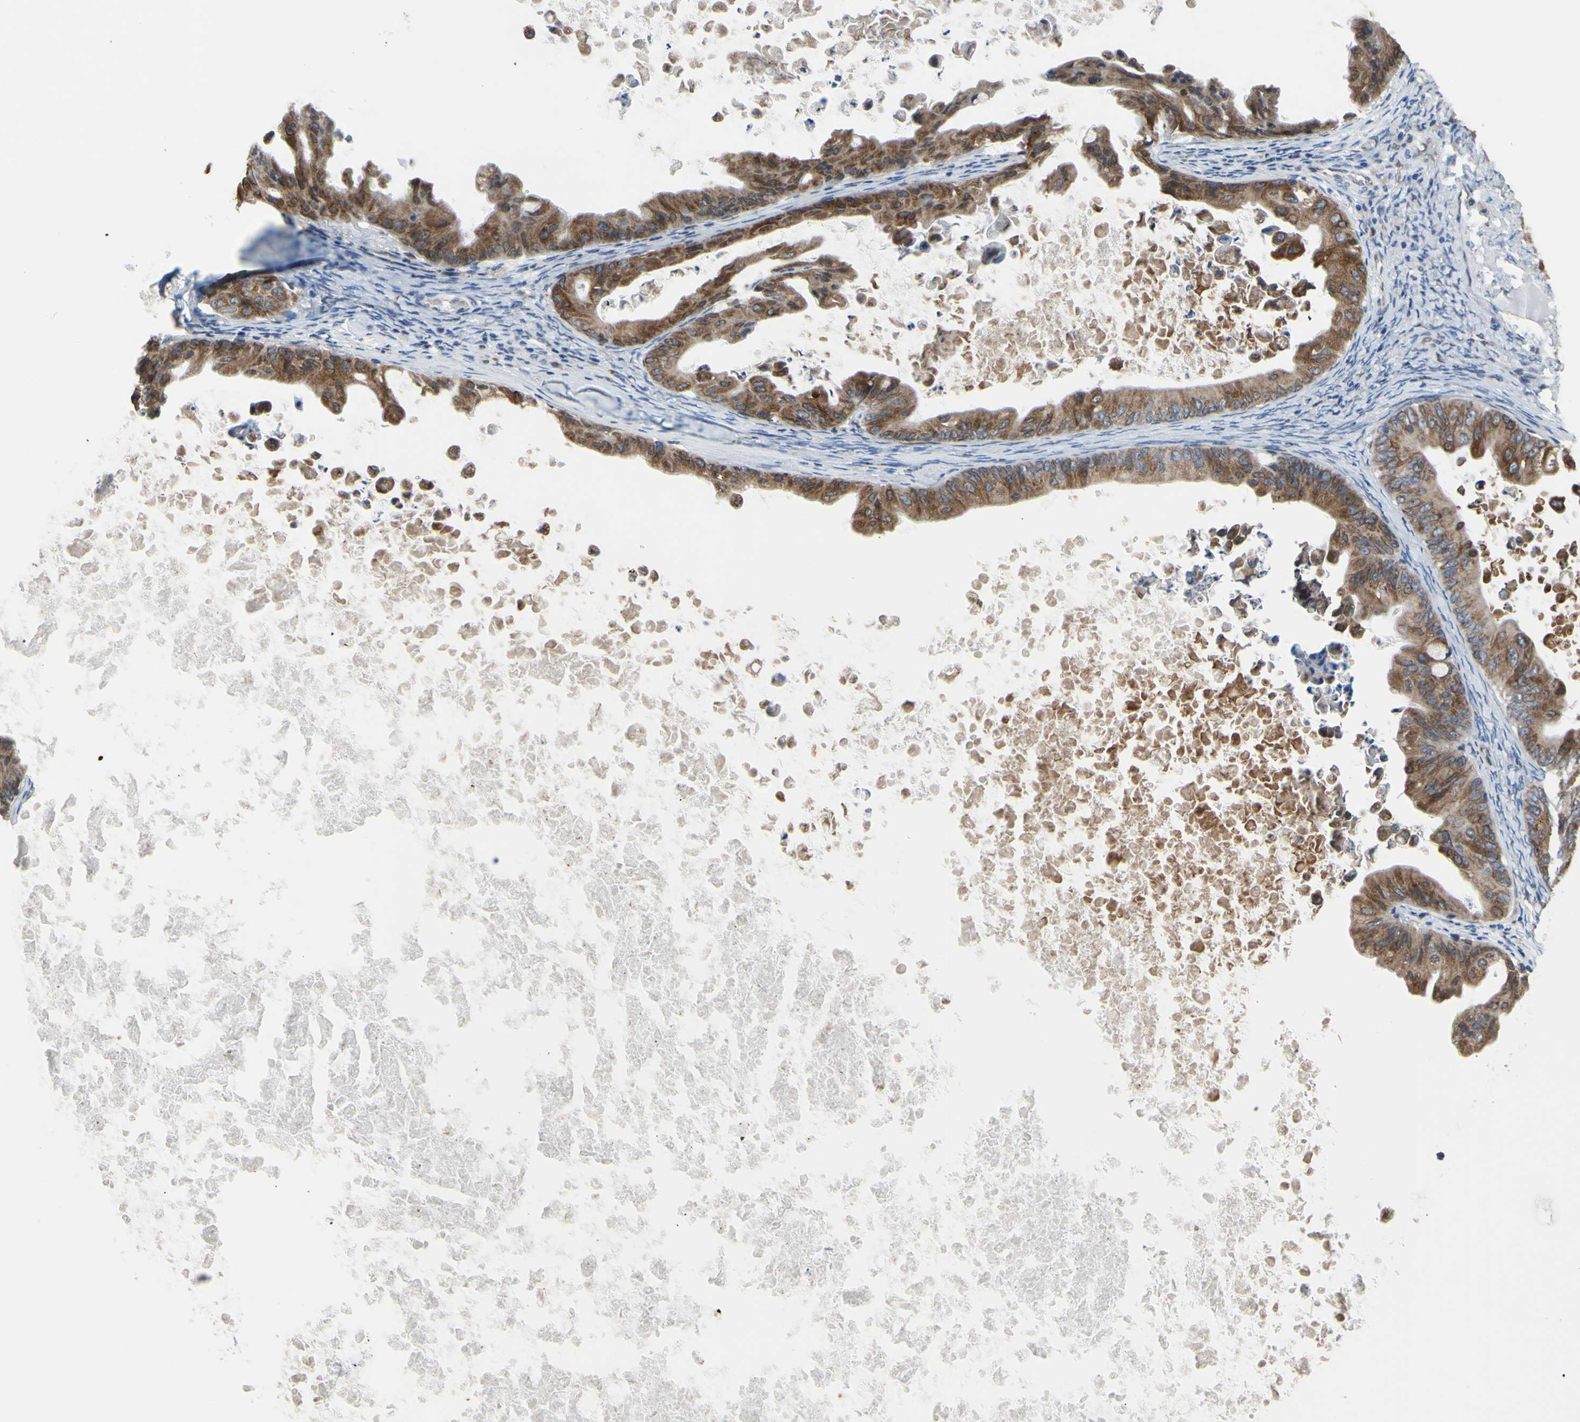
{"staining": {"intensity": "moderate", "quantity": ">75%", "location": "cytoplasmic/membranous"}, "tissue": "ovarian cancer", "cell_type": "Tumor cells", "image_type": "cancer", "snomed": [{"axis": "morphology", "description": "Cystadenocarcinoma, mucinous, NOS"}, {"axis": "topography", "description": "Ovary"}], "caption": "Immunohistochemistry image of neoplastic tissue: mucinous cystadenocarcinoma (ovarian) stained using immunohistochemistry displays medium levels of moderate protein expression localized specifically in the cytoplasmic/membranous of tumor cells, appearing as a cytoplasmic/membranous brown color.", "gene": "MGST2", "patient": {"sex": "female", "age": 37}}